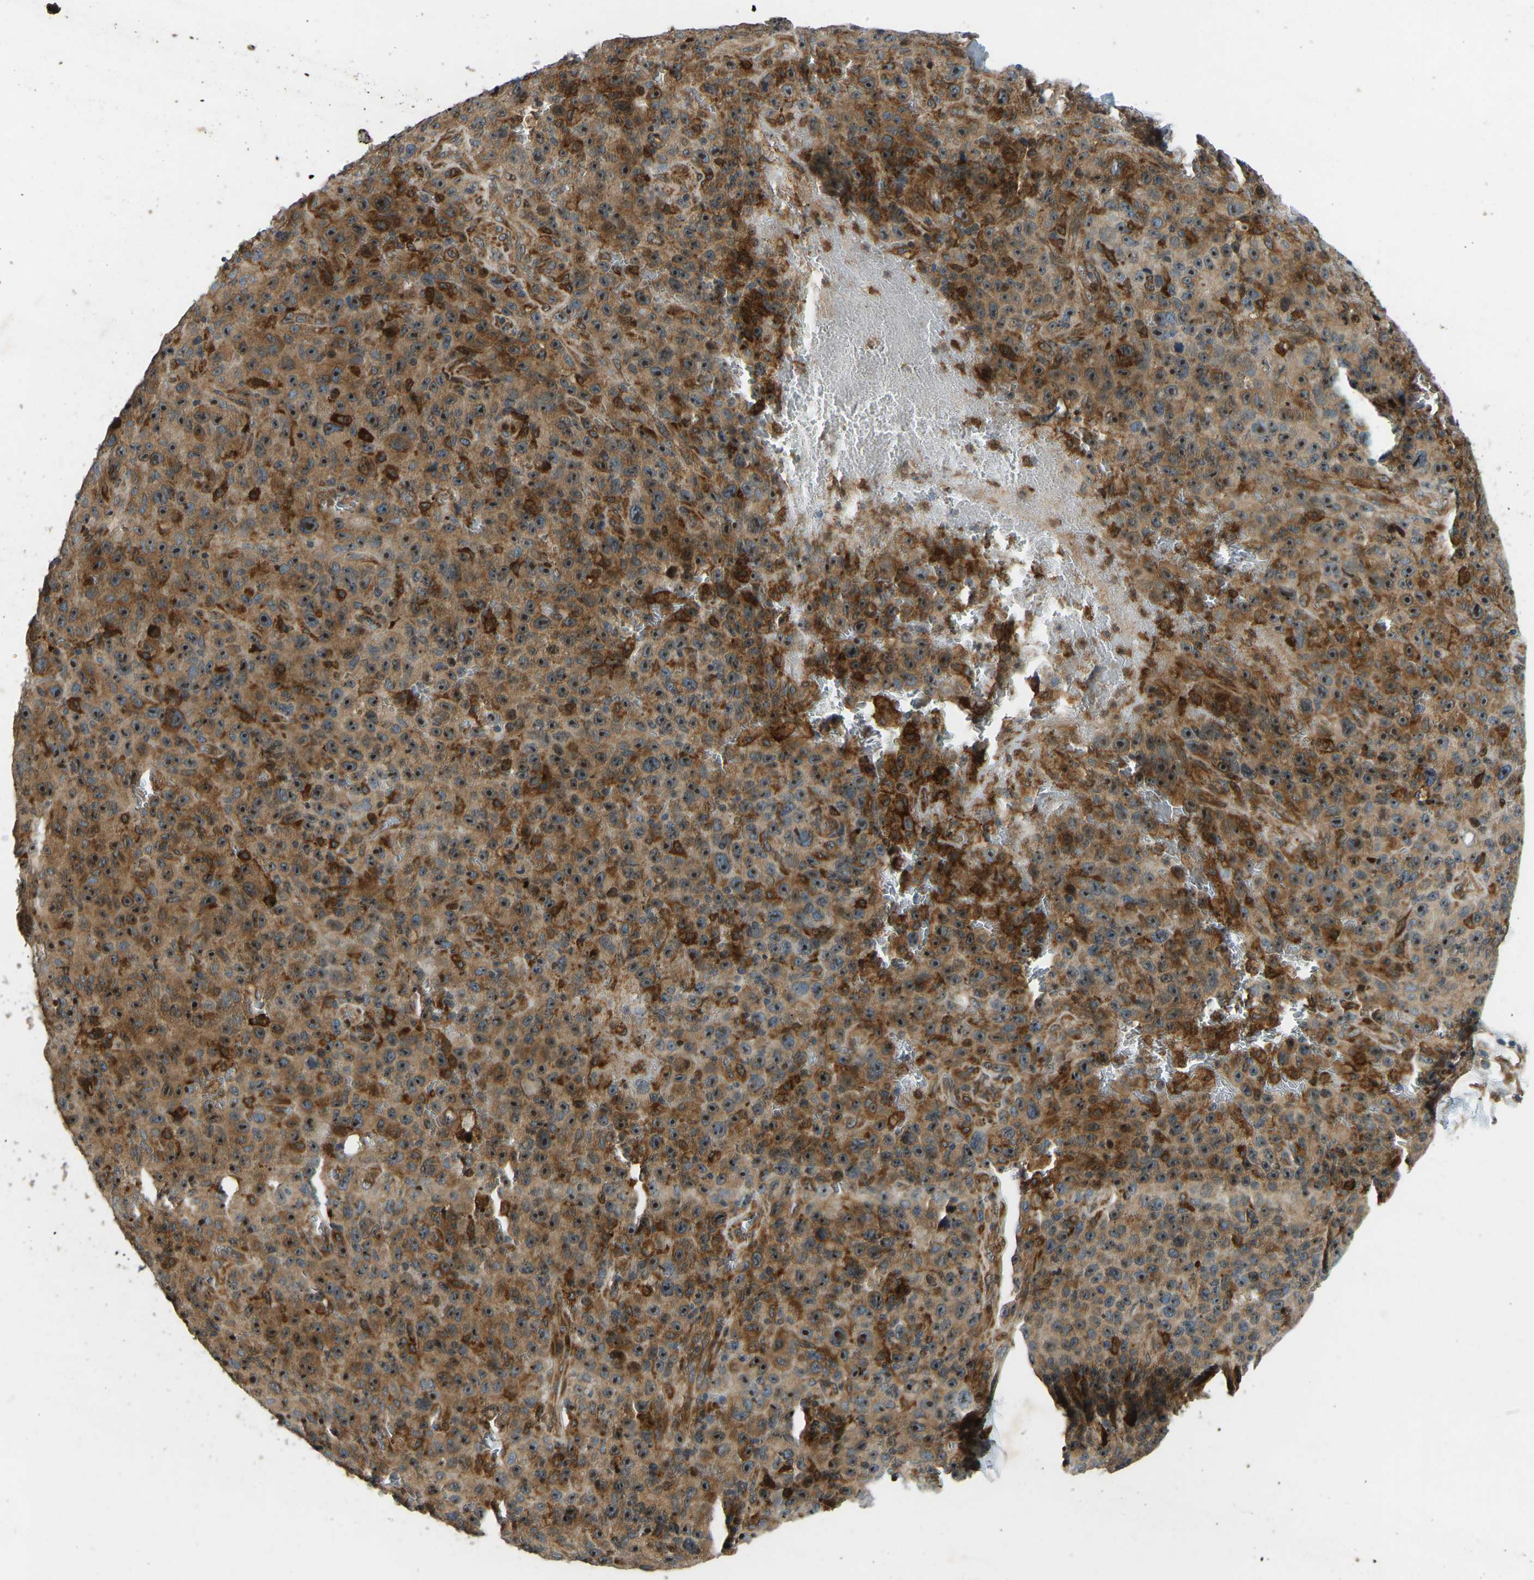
{"staining": {"intensity": "strong", "quantity": ">75%", "location": "cytoplasmic/membranous,nuclear"}, "tissue": "melanoma", "cell_type": "Tumor cells", "image_type": "cancer", "snomed": [{"axis": "morphology", "description": "Malignant melanoma, NOS"}, {"axis": "topography", "description": "Skin"}], "caption": "An IHC photomicrograph of tumor tissue is shown. Protein staining in brown highlights strong cytoplasmic/membranous and nuclear positivity in melanoma within tumor cells.", "gene": "OS9", "patient": {"sex": "female", "age": 82}}